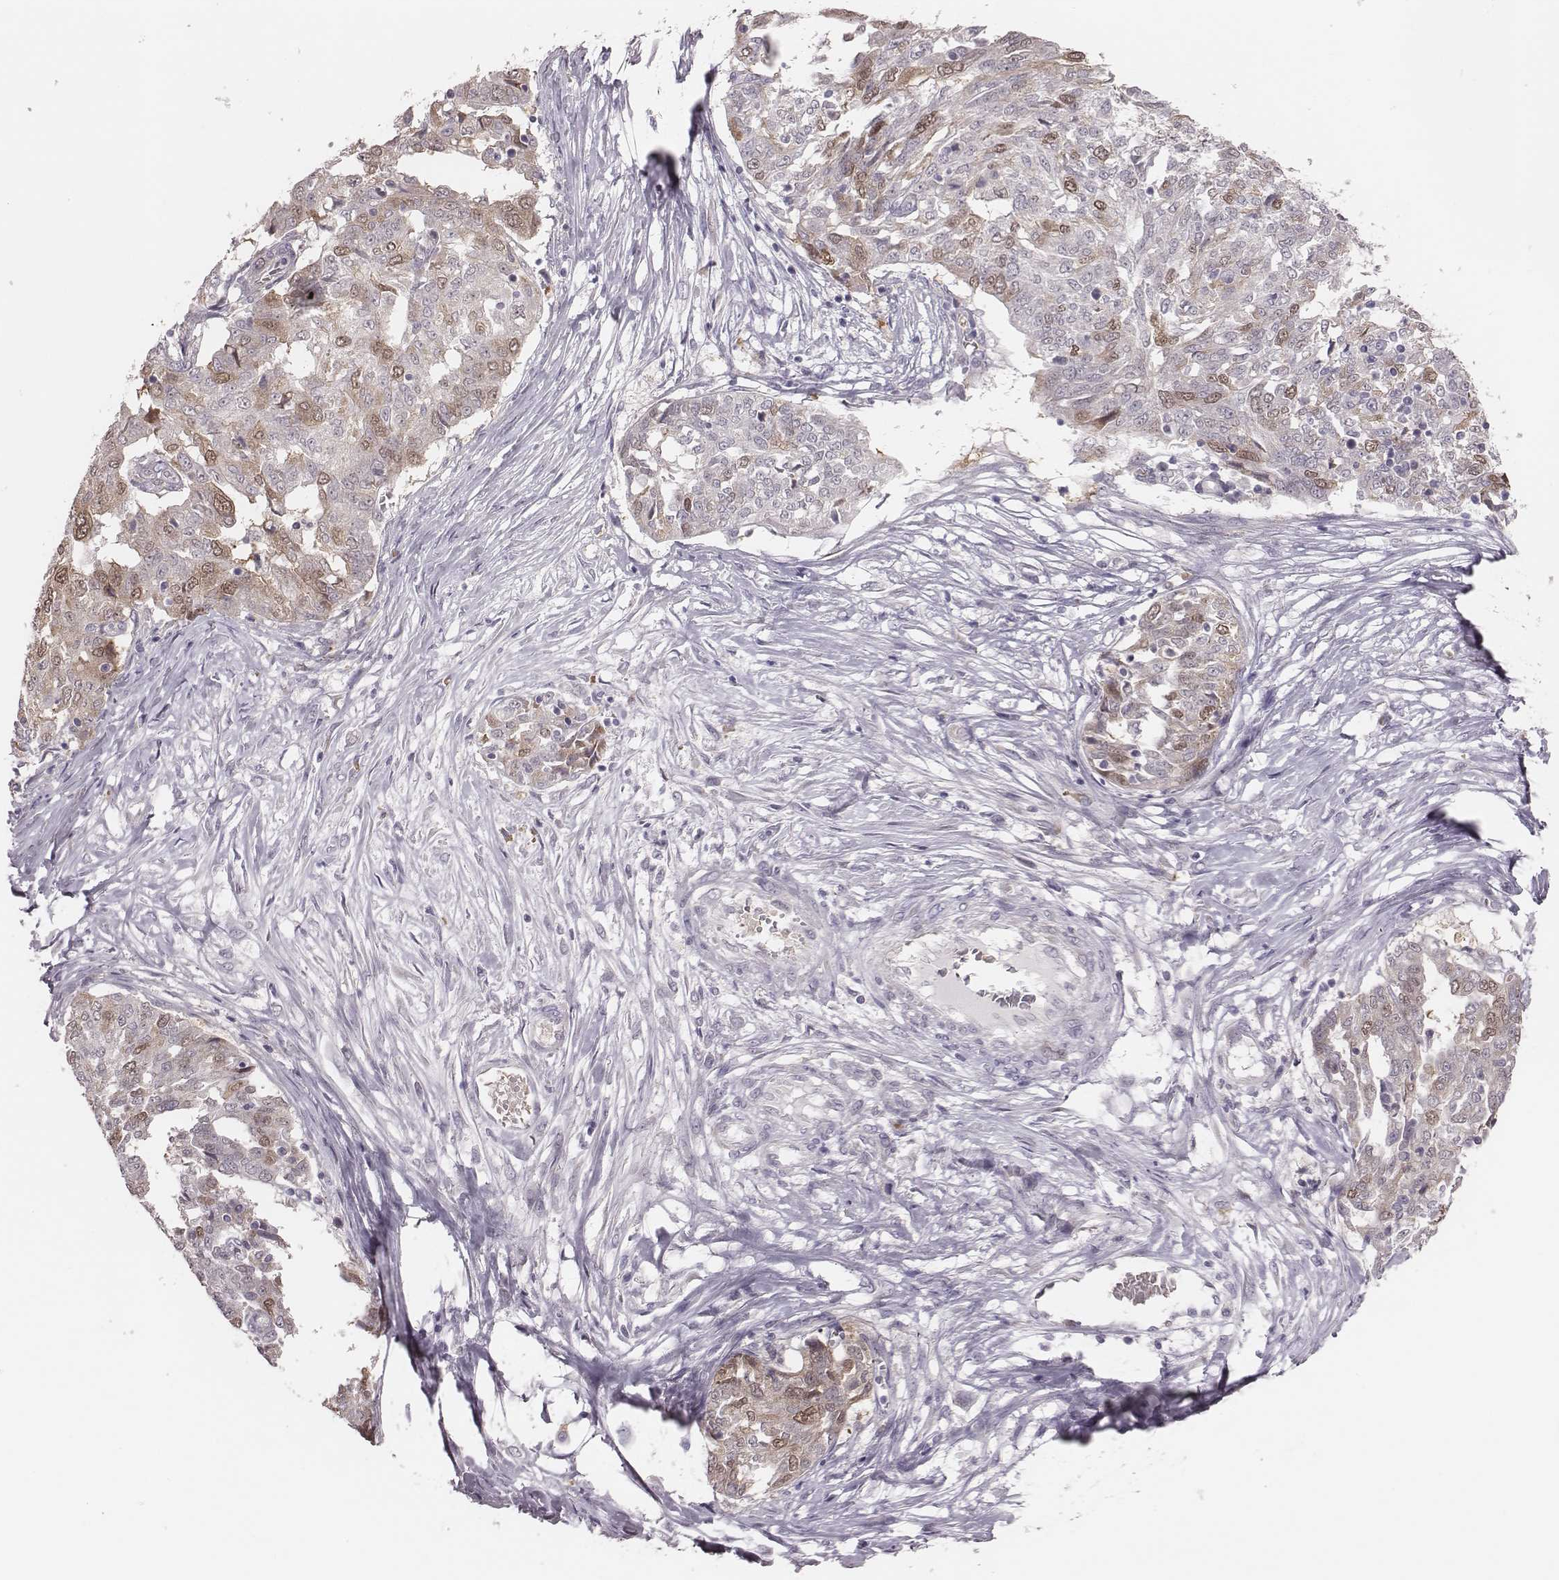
{"staining": {"intensity": "moderate", "quantity": "25%-75%", "location": "cytoplasmic/membranous,nuclear"}, "tissue": "ovarian cancer", "cell_type": "Tumor cells", "image_type": "cancer", "snomed": [{"axis": "morphology", "description": "Cystadenocarcinoma, serous, NOS"}, {"axis": "topography", "description": "Ovary"}], "caption": "Moderate cytoplasmic/membranous and nuclear positivity for a protein is identified in approximately 25%-75% of tumor cells of ovarian cancer (serous cystadenocarcinoma) using immunohistochemistry (IHC).", "gene": "PBK", "patient": {"sex": "female", "age": 67}}